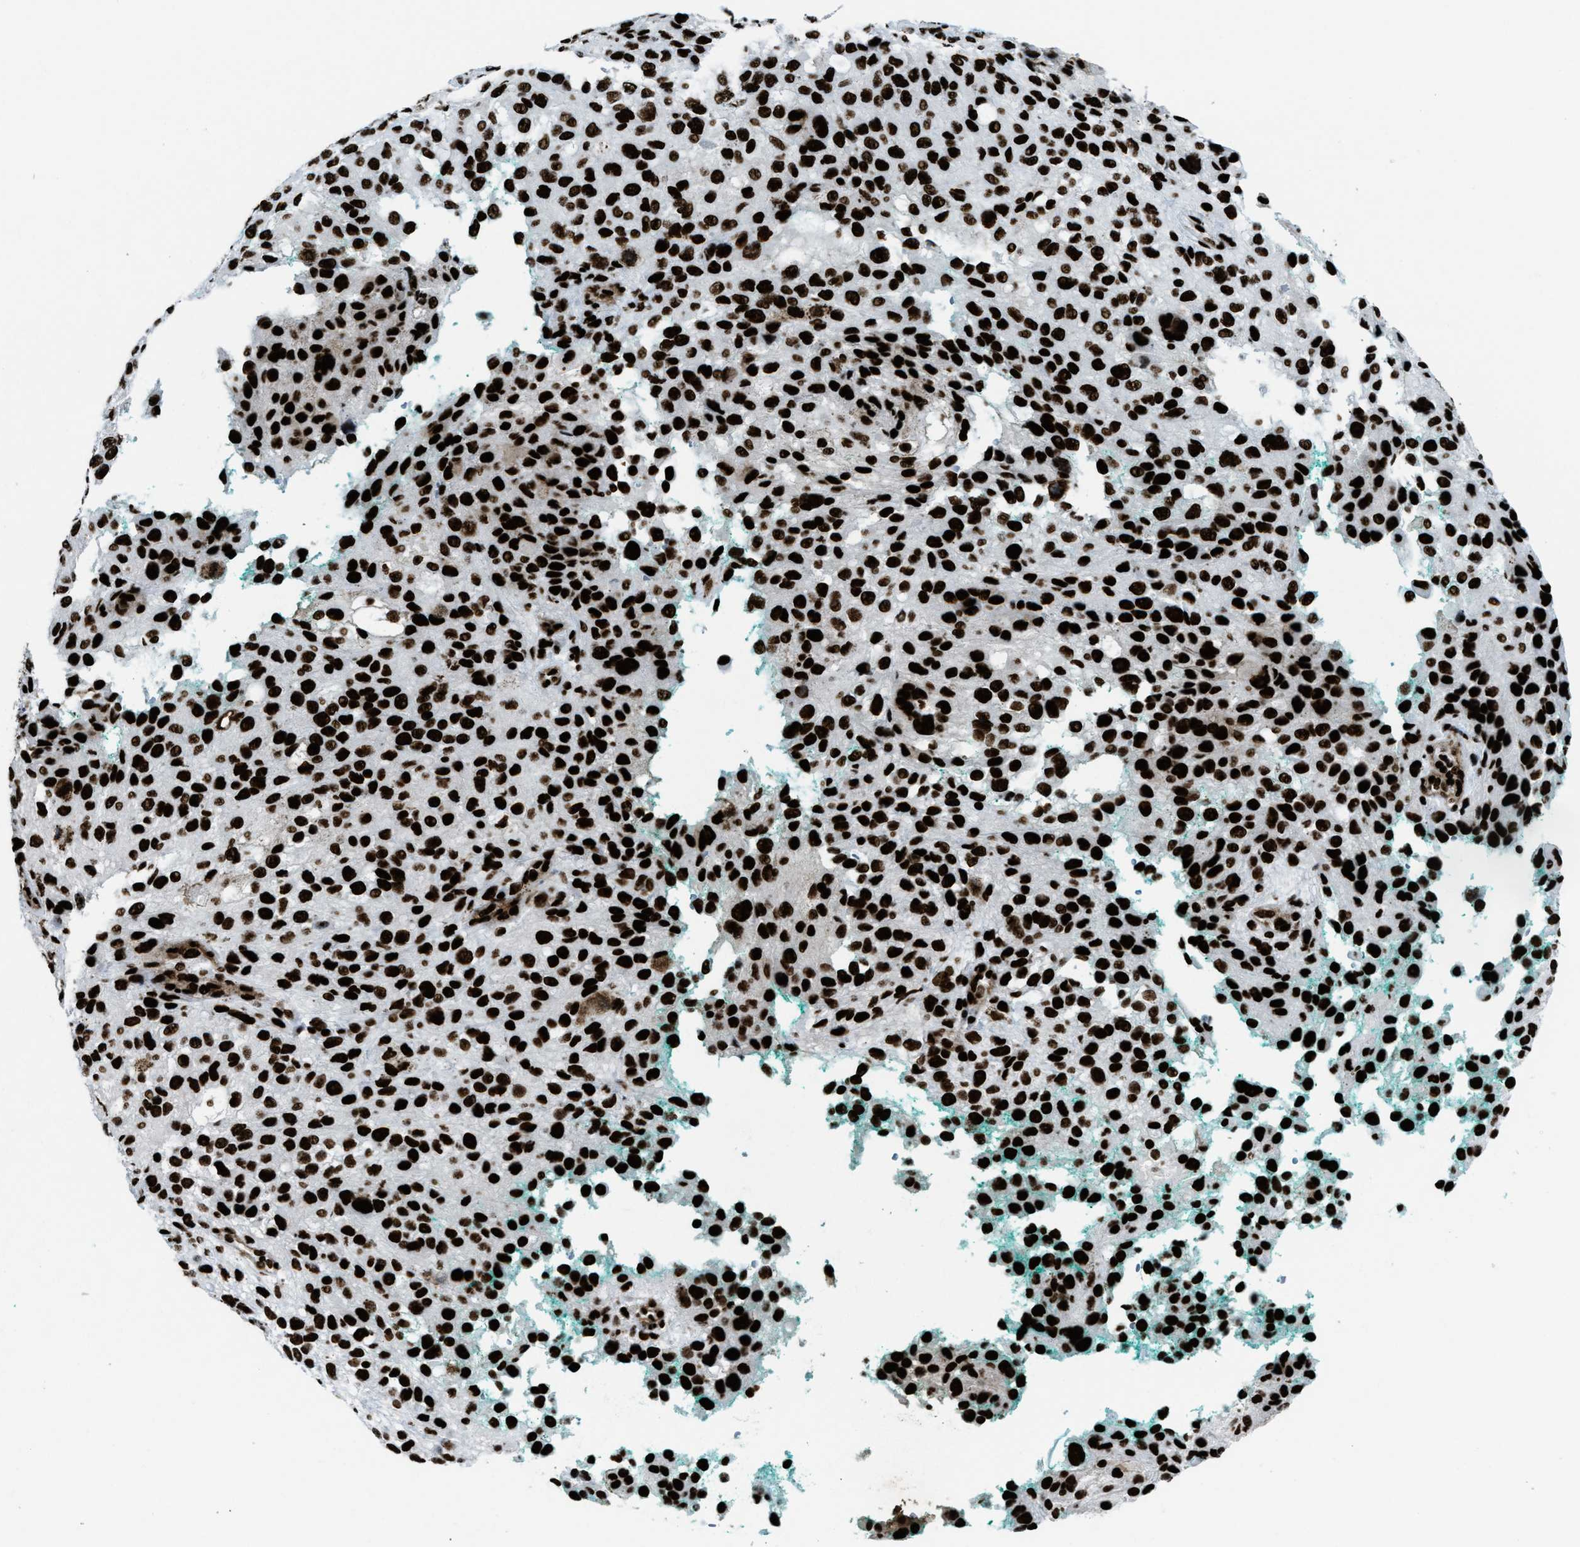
{"staining": {"intensity": "strong", "quantity": ">75%", "location": "nuclear"}, "tissue": "melanoma", "cell_type": "Tumor cells", "image_type": "cancer", "snomed": [{"axis": "morphology", "description": "Necrosis, NOS"}, {"axis": "morphology", "description": "Malignant melanoma, NOS"}, {"axis": "topography", "description": "Skin"}], "caption": "Melanoma was stained to show a protein in brown. There is high levels of strong nuclear expression in about >75% of tumor cells.", "gene": "NONO", "patient": {"sex": "female", "age": 87}}